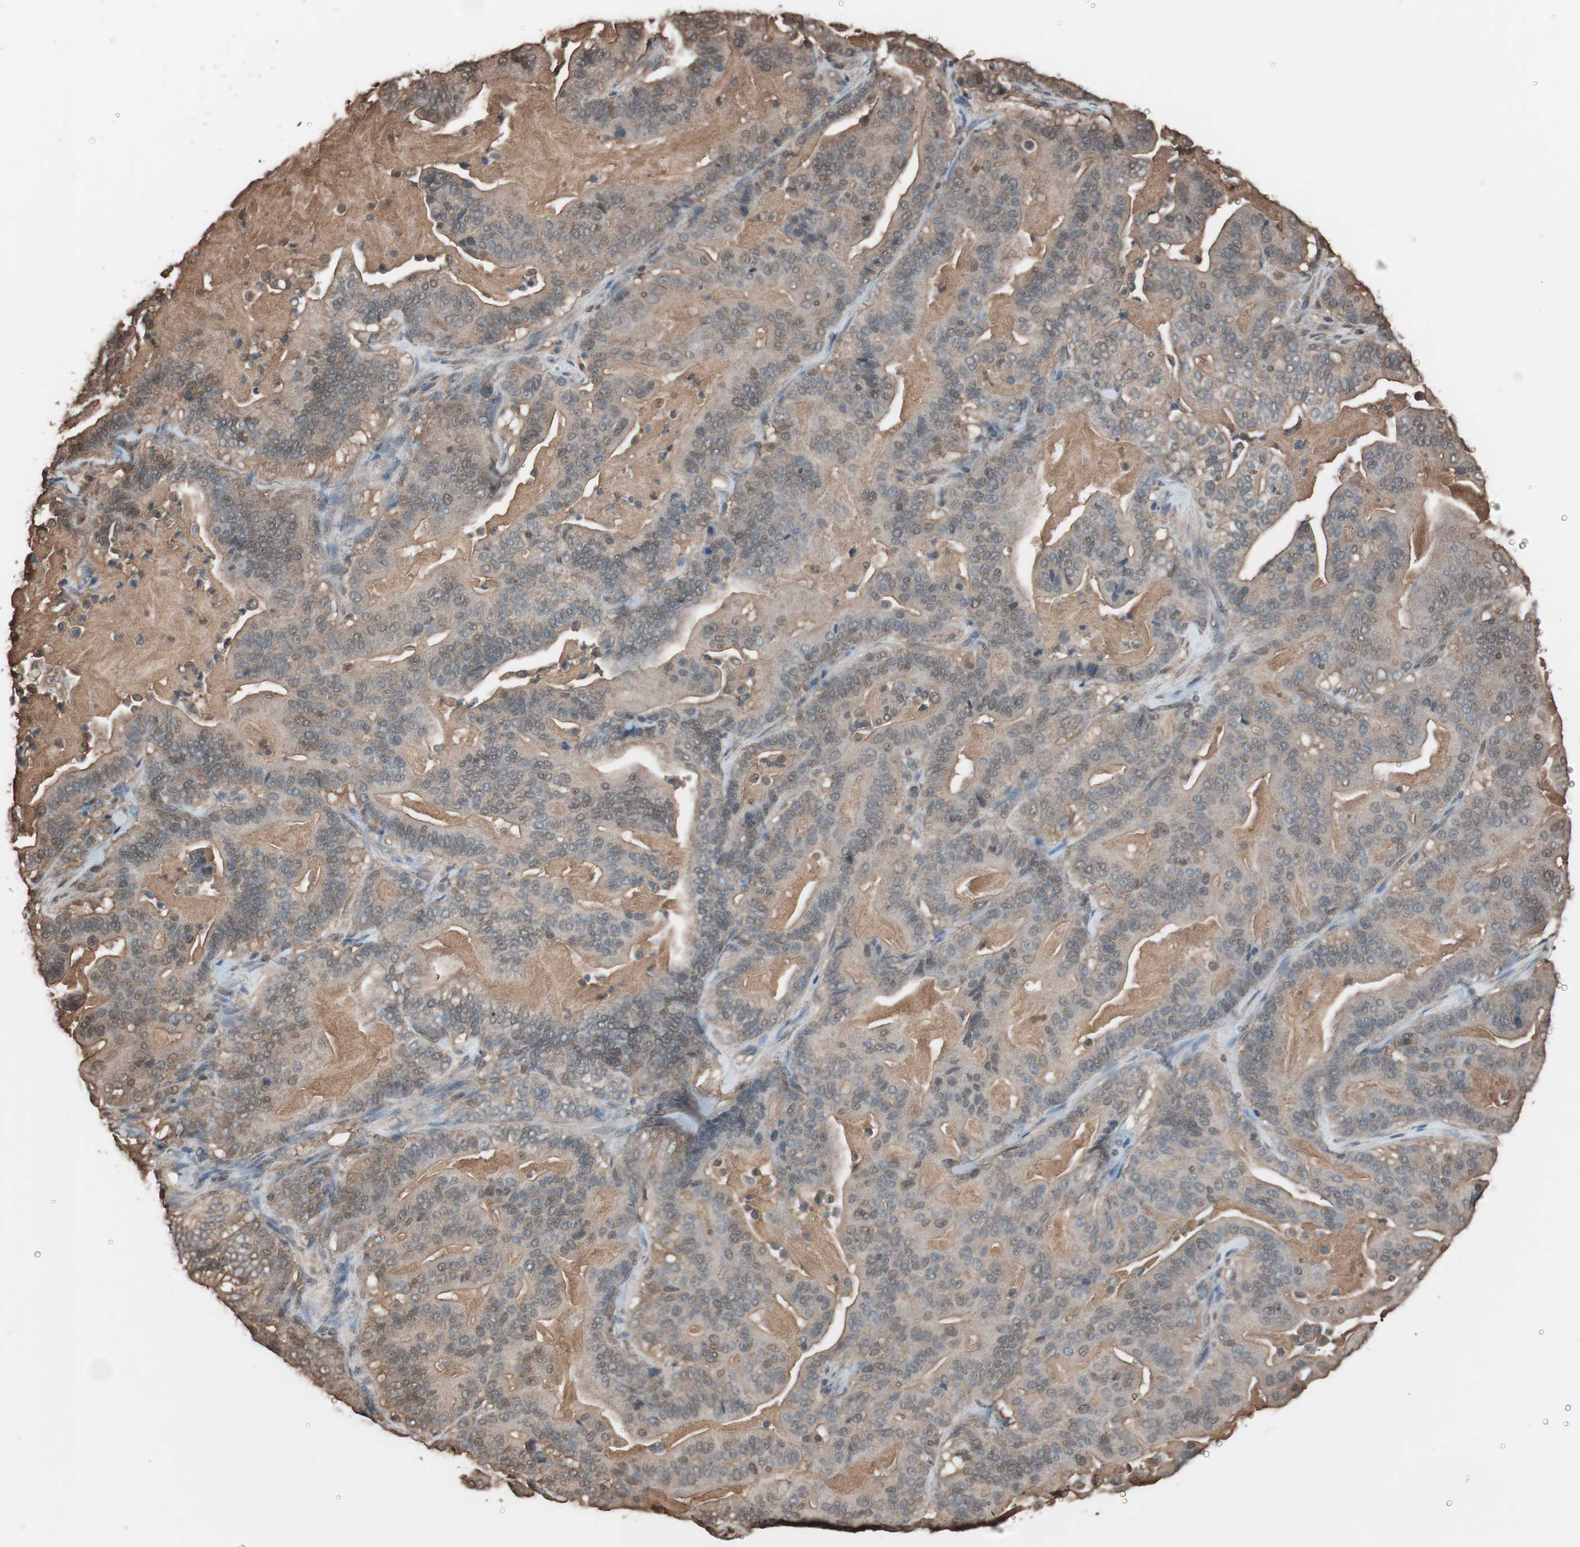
{"staining": {"intensity": "weak", "quantity": ">75%", "location": "cytoplasmic/membranous"}, "tissue": "pancreatic cancer", "cell_type": "Tumor cells", "image_type": "cancer", "snomed": [{"axis": "morphology", "description": "Adenocarcinoma, NOS"}, {"axis": "topography", "description": "Pancreas"}], "caption": "DAB (3,3'-diaminobenzidine) immunohistochemical staining of pancreatic adenocarcinoma shows weak cytoplasmic/membranous protein expression in approximately >75% of tumor cells.", "gene": "CALM2", "patient": {"sex": "male", "age": 63}}